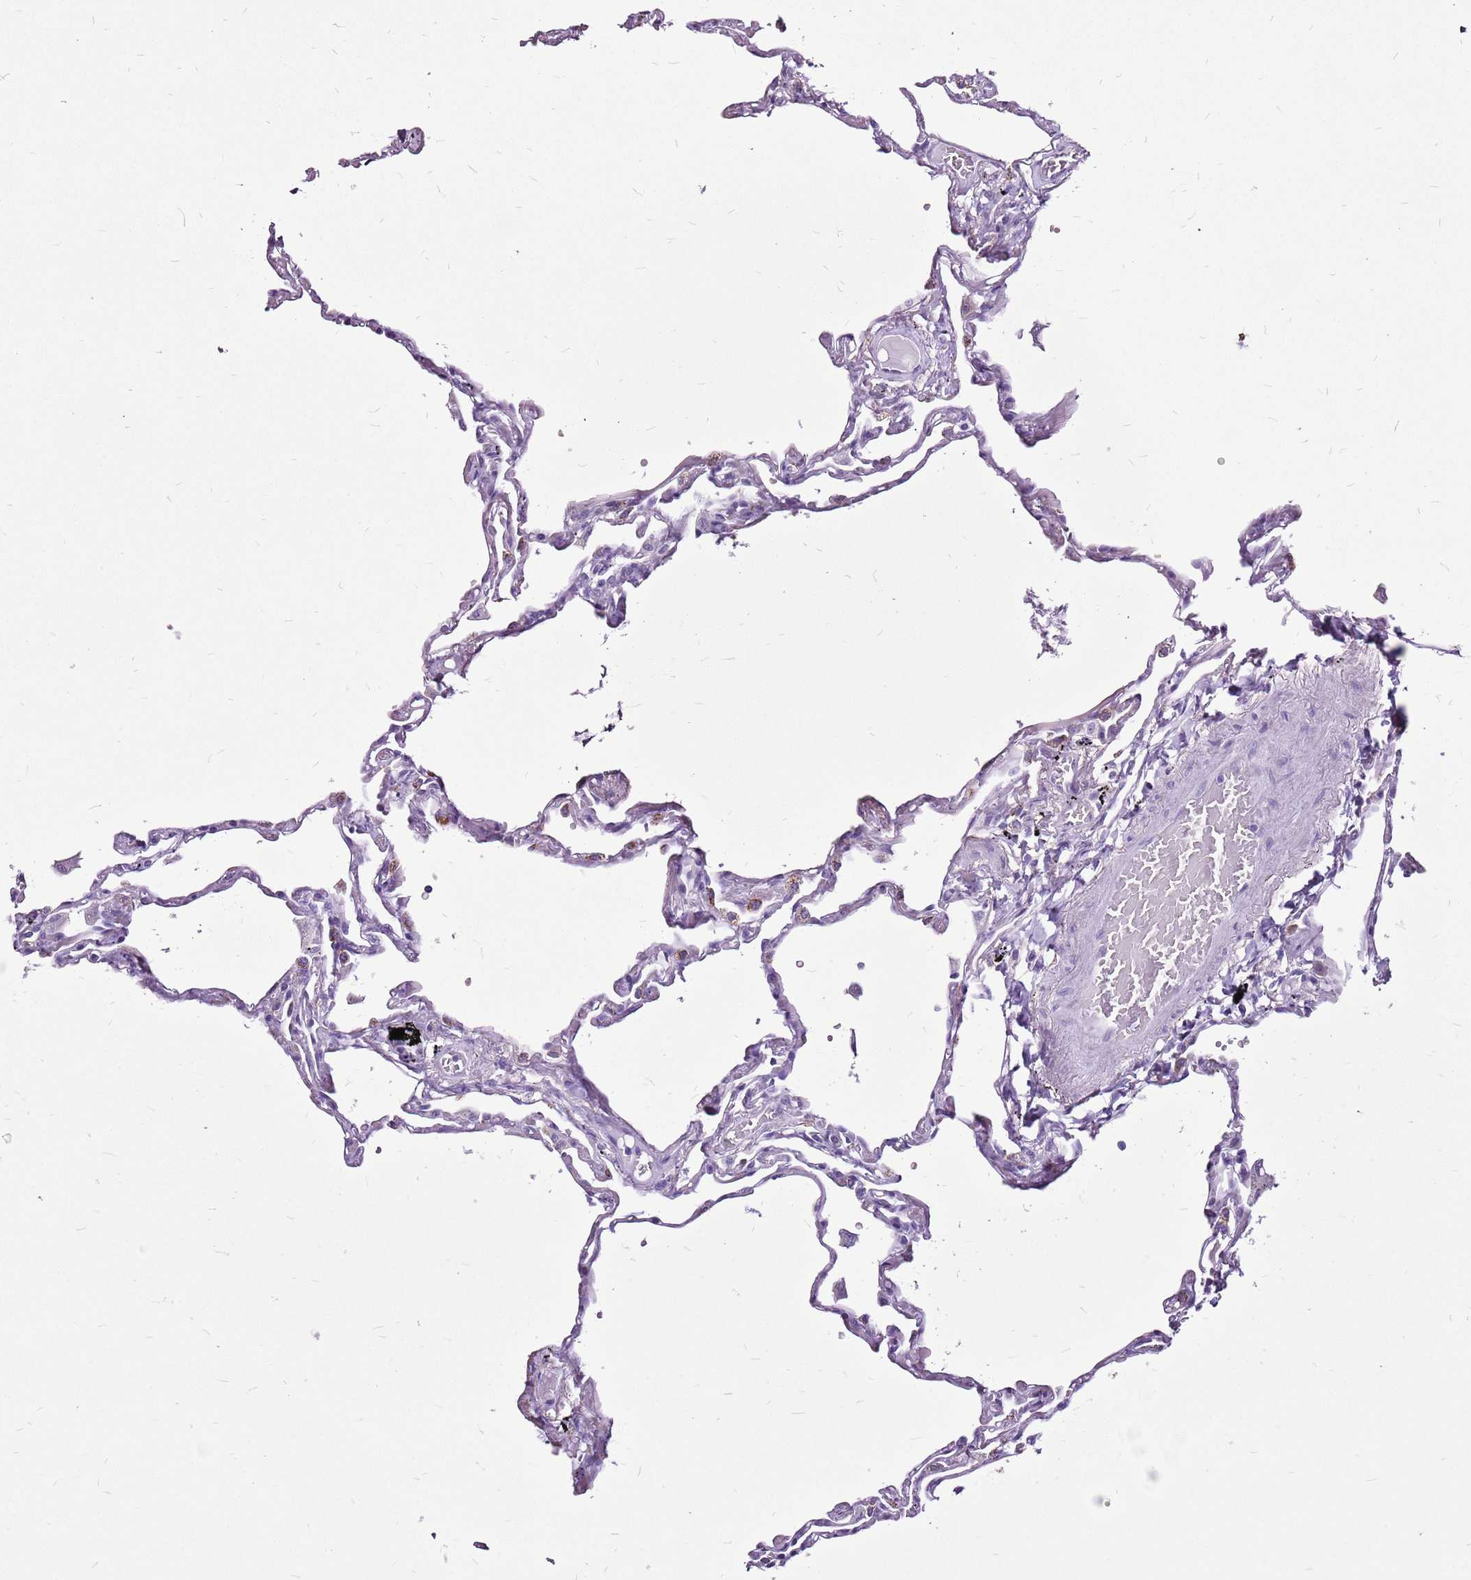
{"staining": {"intensity": "moderate", "quantity": "<25%", "location": "cytoplasmic/membranous"}, "tissue": "lung", "cell_type": "Alveolar cells", "image_type": "normal", "snomed": [{"axis": "morphology", "description": "Normal tissue, NOS"}, {"axis": "topography", "description": "Lung"}], "caption": "DAB immunohistochemical staining of normal human lung displays moderate cytoplasmic/membranous protein positivity in approximately <25% of alveolar cells.", "gene": "ACSS3", "patient": {"sex": "female", "age": 67}}